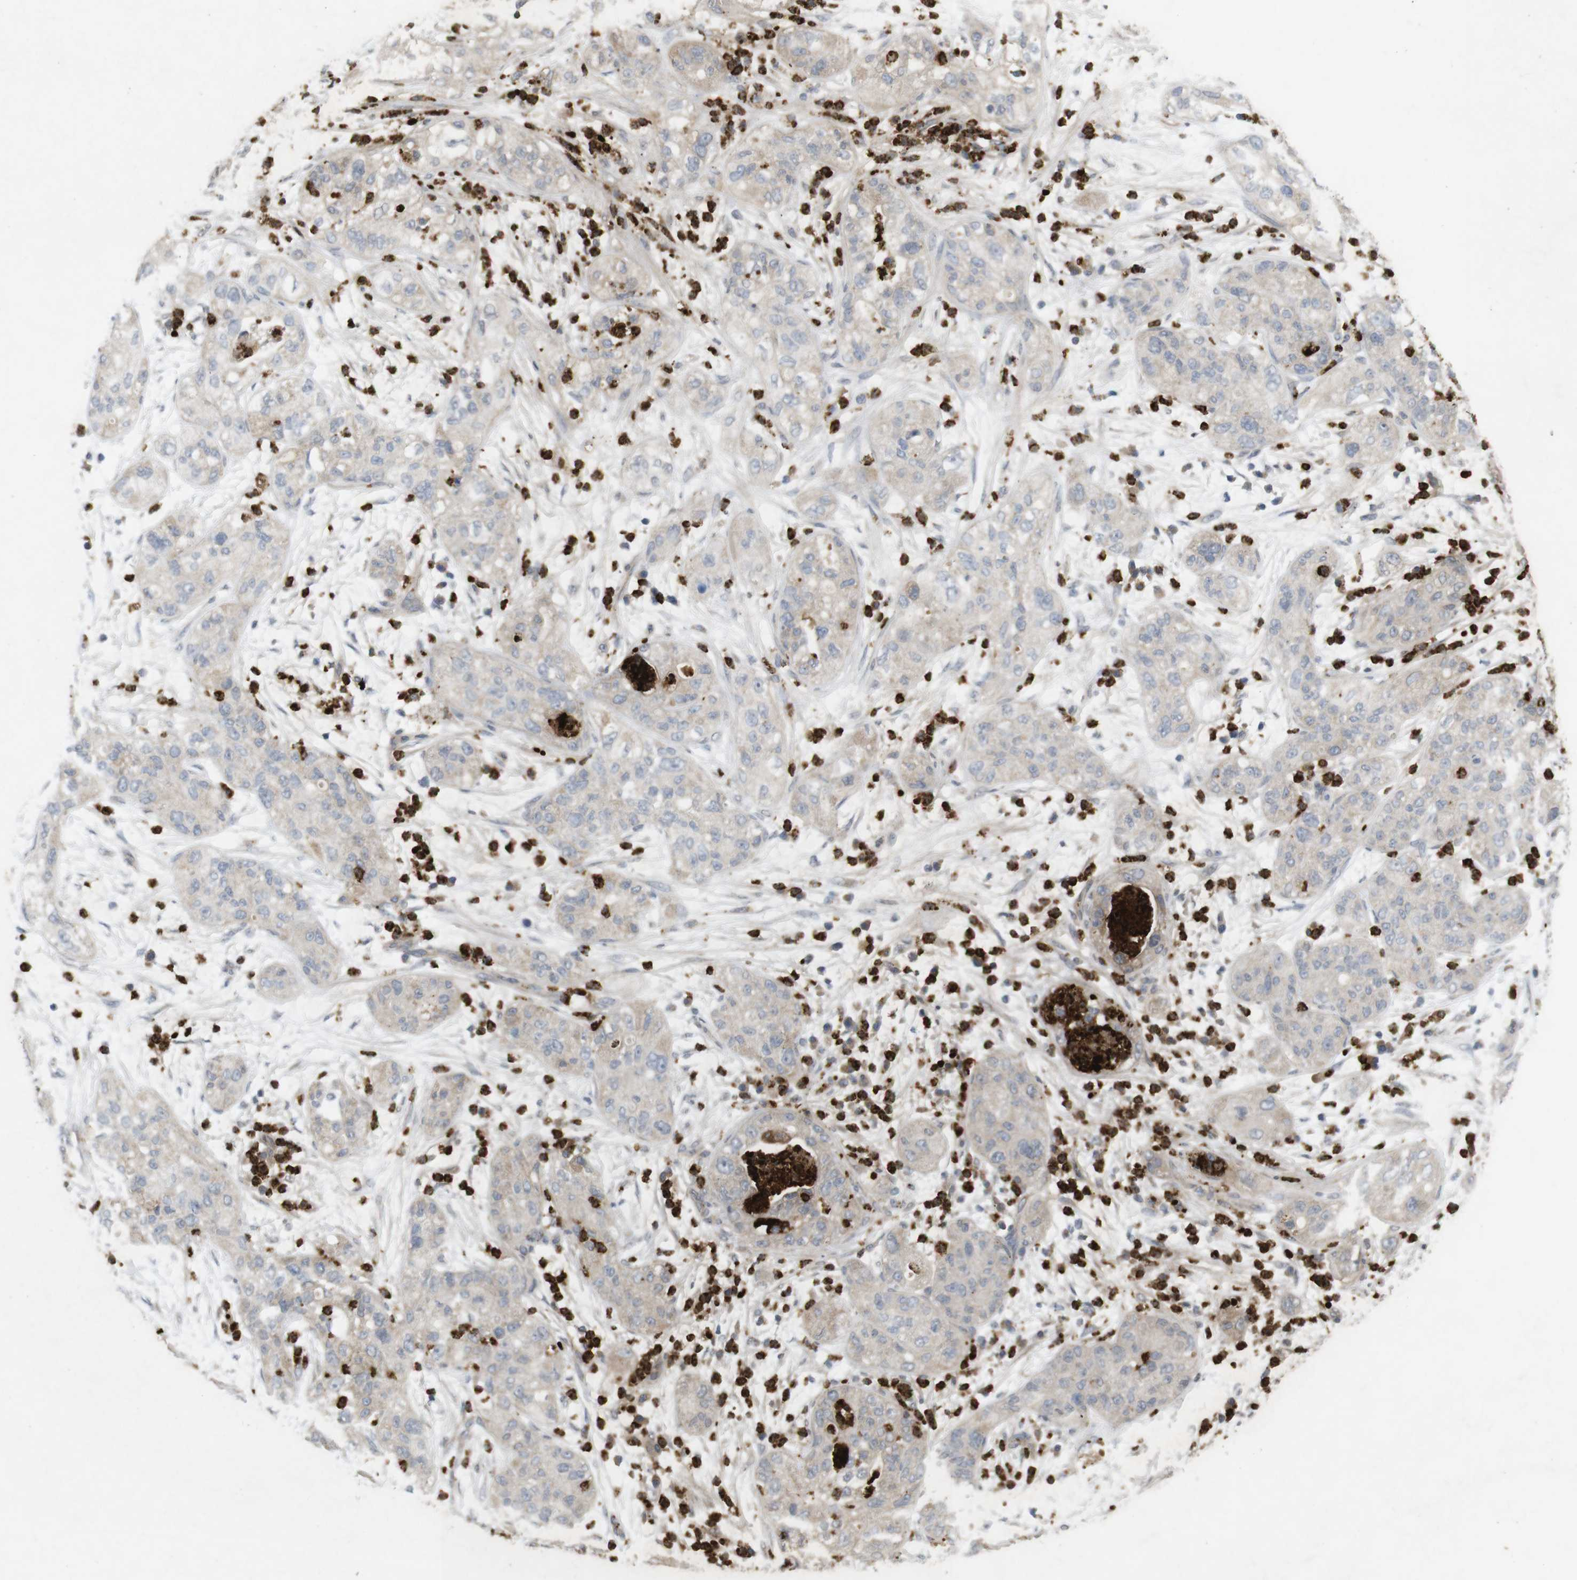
{"staining": {"intensity": "weak", "quantity": ">75%", "location": "cytoplasmic/membranous"}, "tissue": "pancreatic cancer", "cell_type": "Tumor cells", "image_type": "cancer", "snomed": [{"axis": "morphology", "description": "Adenocarcinoma, NOS"}, {"axis": "topography", "description": "Pancreas"}], "caption": "This is an image of immunohistochemistry (IHC) staining of adenocarcinoma (pancreatic), which shows weak positivity in the cytoplasmic/membranous of tumor cells.", "gene": "TSPAN14", "patient": {"sex": "female", "age": 78}}